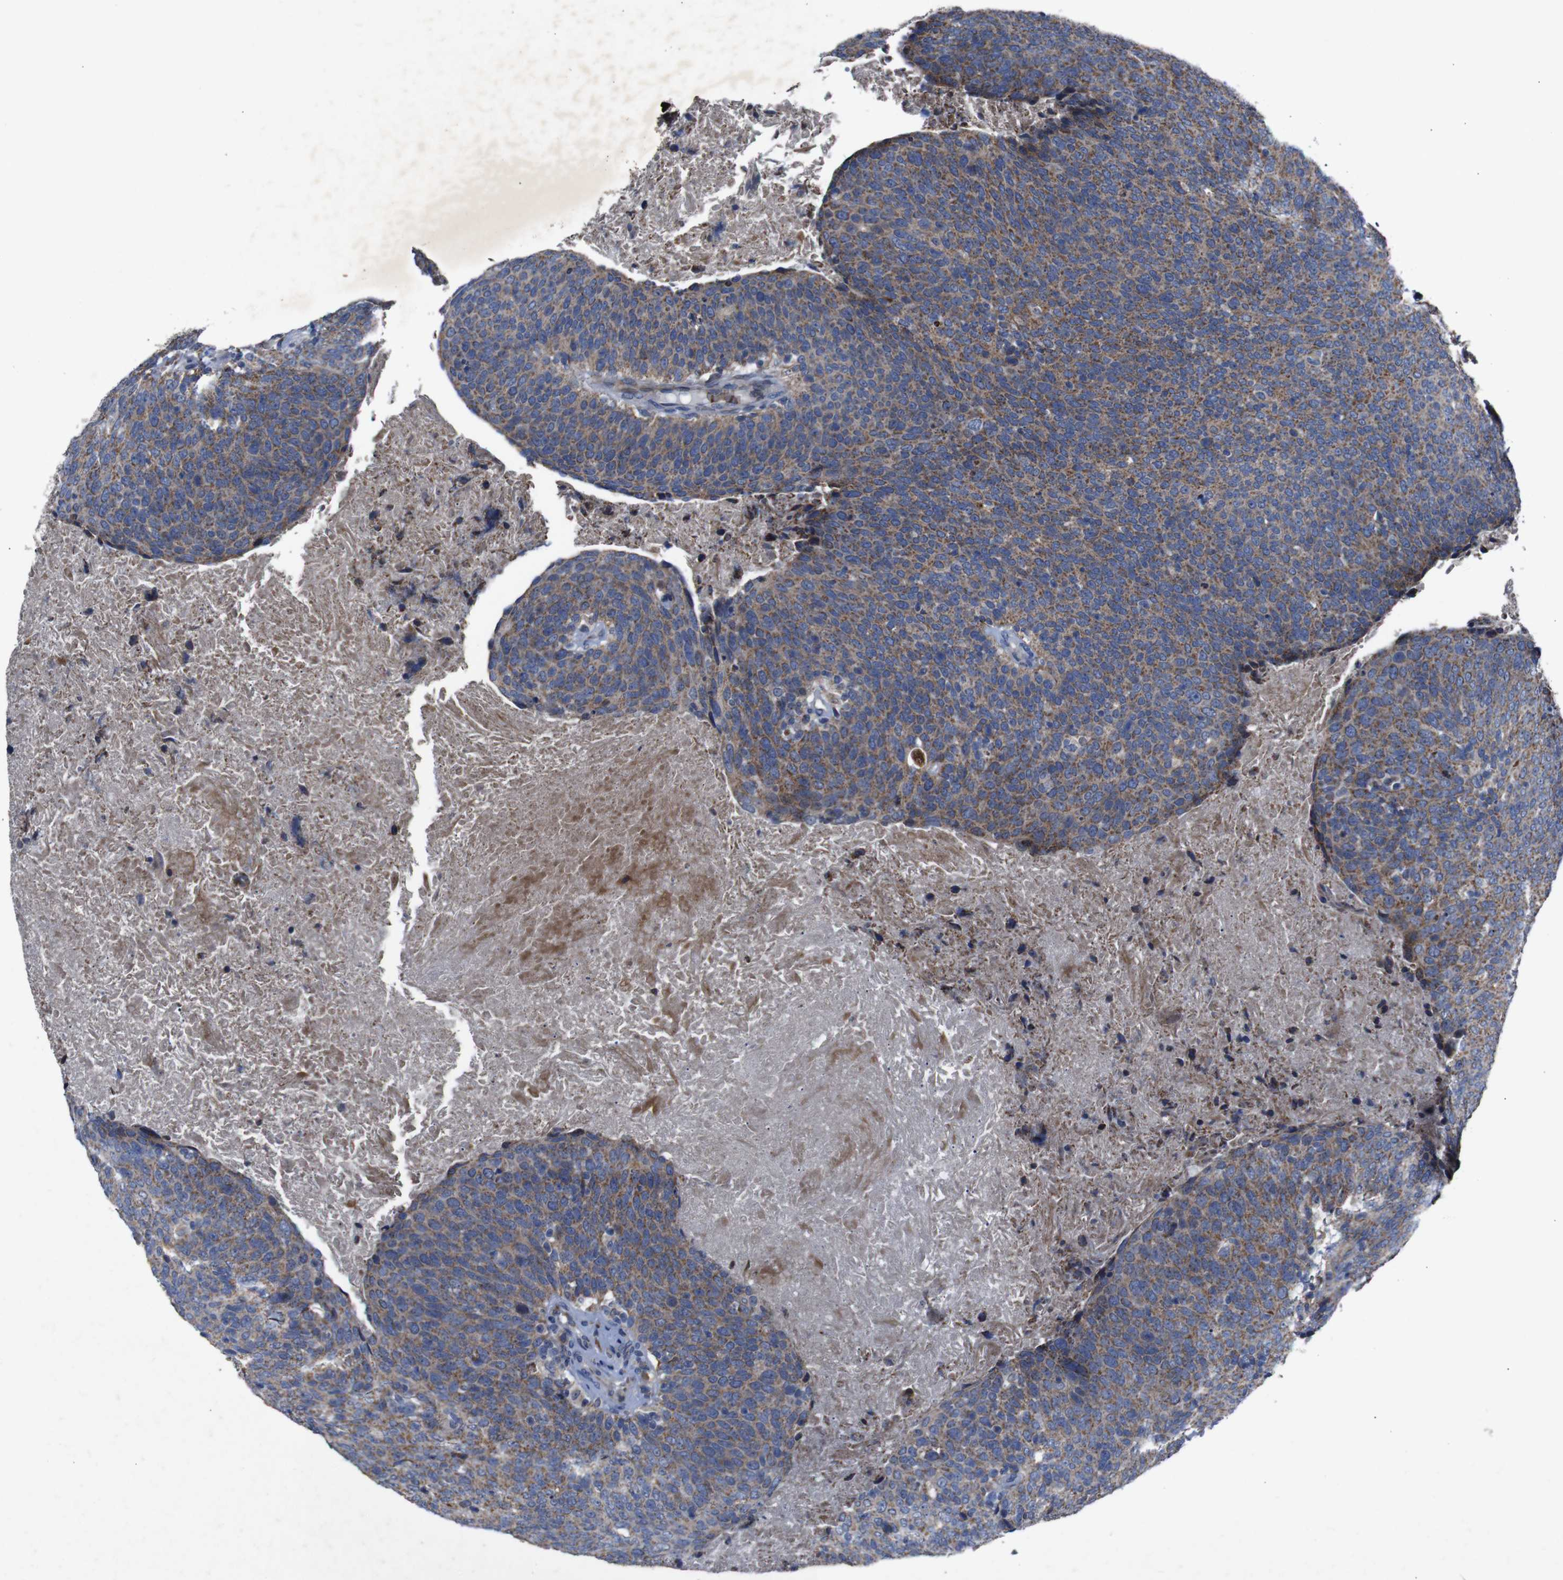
{"staining": {"intensity": "moderate", "quantity": ">75%", "location": "cytoplasmic/membranous"}, "tissue": "head and neck cancer", "cell_type": "Tumor cells", "image_type": "cancer", "snomed": [{"axis": "morphology", "description": "Squamous cell carcinoma, NOS"}, {"axis": "morphology", "description": "Squamous cell carcinoma, metastatic, NOS"}, {"axis": "topography", "description": "Lymph node"}, {"axis": "topography", "description": "Head-Neck"}], "caption": "Head and neck cancer stained with DAB IHC shows medium levels of moderate cytoplasmic/membranous positivity in approximately >75% of tumor cells.", "gene": "CHST10", "patient": {"sex": "male", "age": 62}}